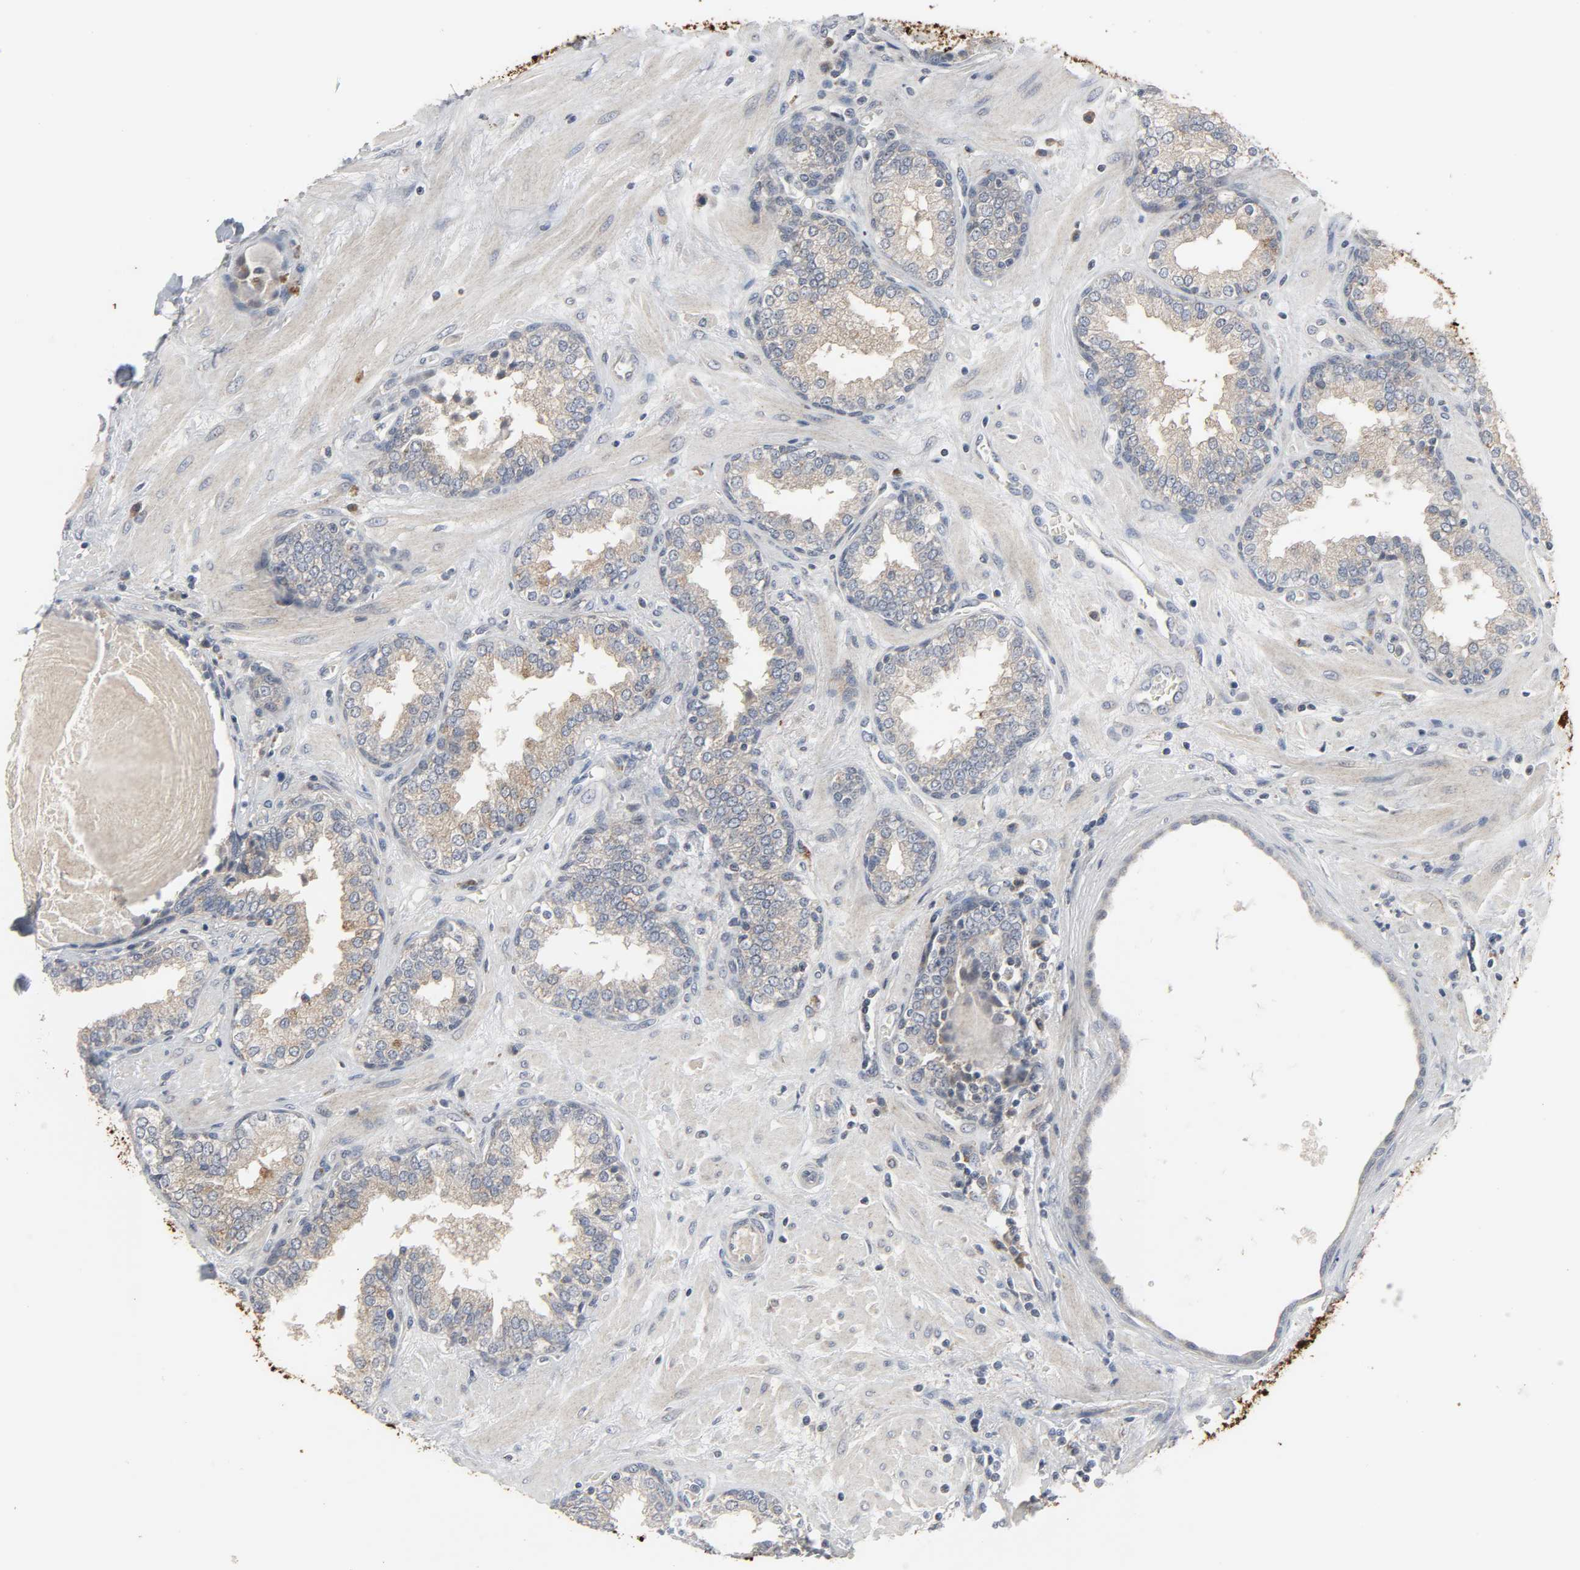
{"staining": {"intensity": "strong", "quantity": ">75%", "location": "cytoplasmic/membranous"}, "tissue": "prostate", "cell_type": "Glandular cells", "image_type": "normal", "snomed": [{"axis": "morphology", "description": "Normal tissue, NOS"}, {"axis": "topography", "description": "Prostate"}], "caption": "Protein positivity by immunohistochemistry (IHC) exhibits strong cytoplasmic/membranous positivity in about >75% of glandular cells in unremarkable prostate.", "gene": "CLIP1", "patient": {"sex": "male", "age": 51}}